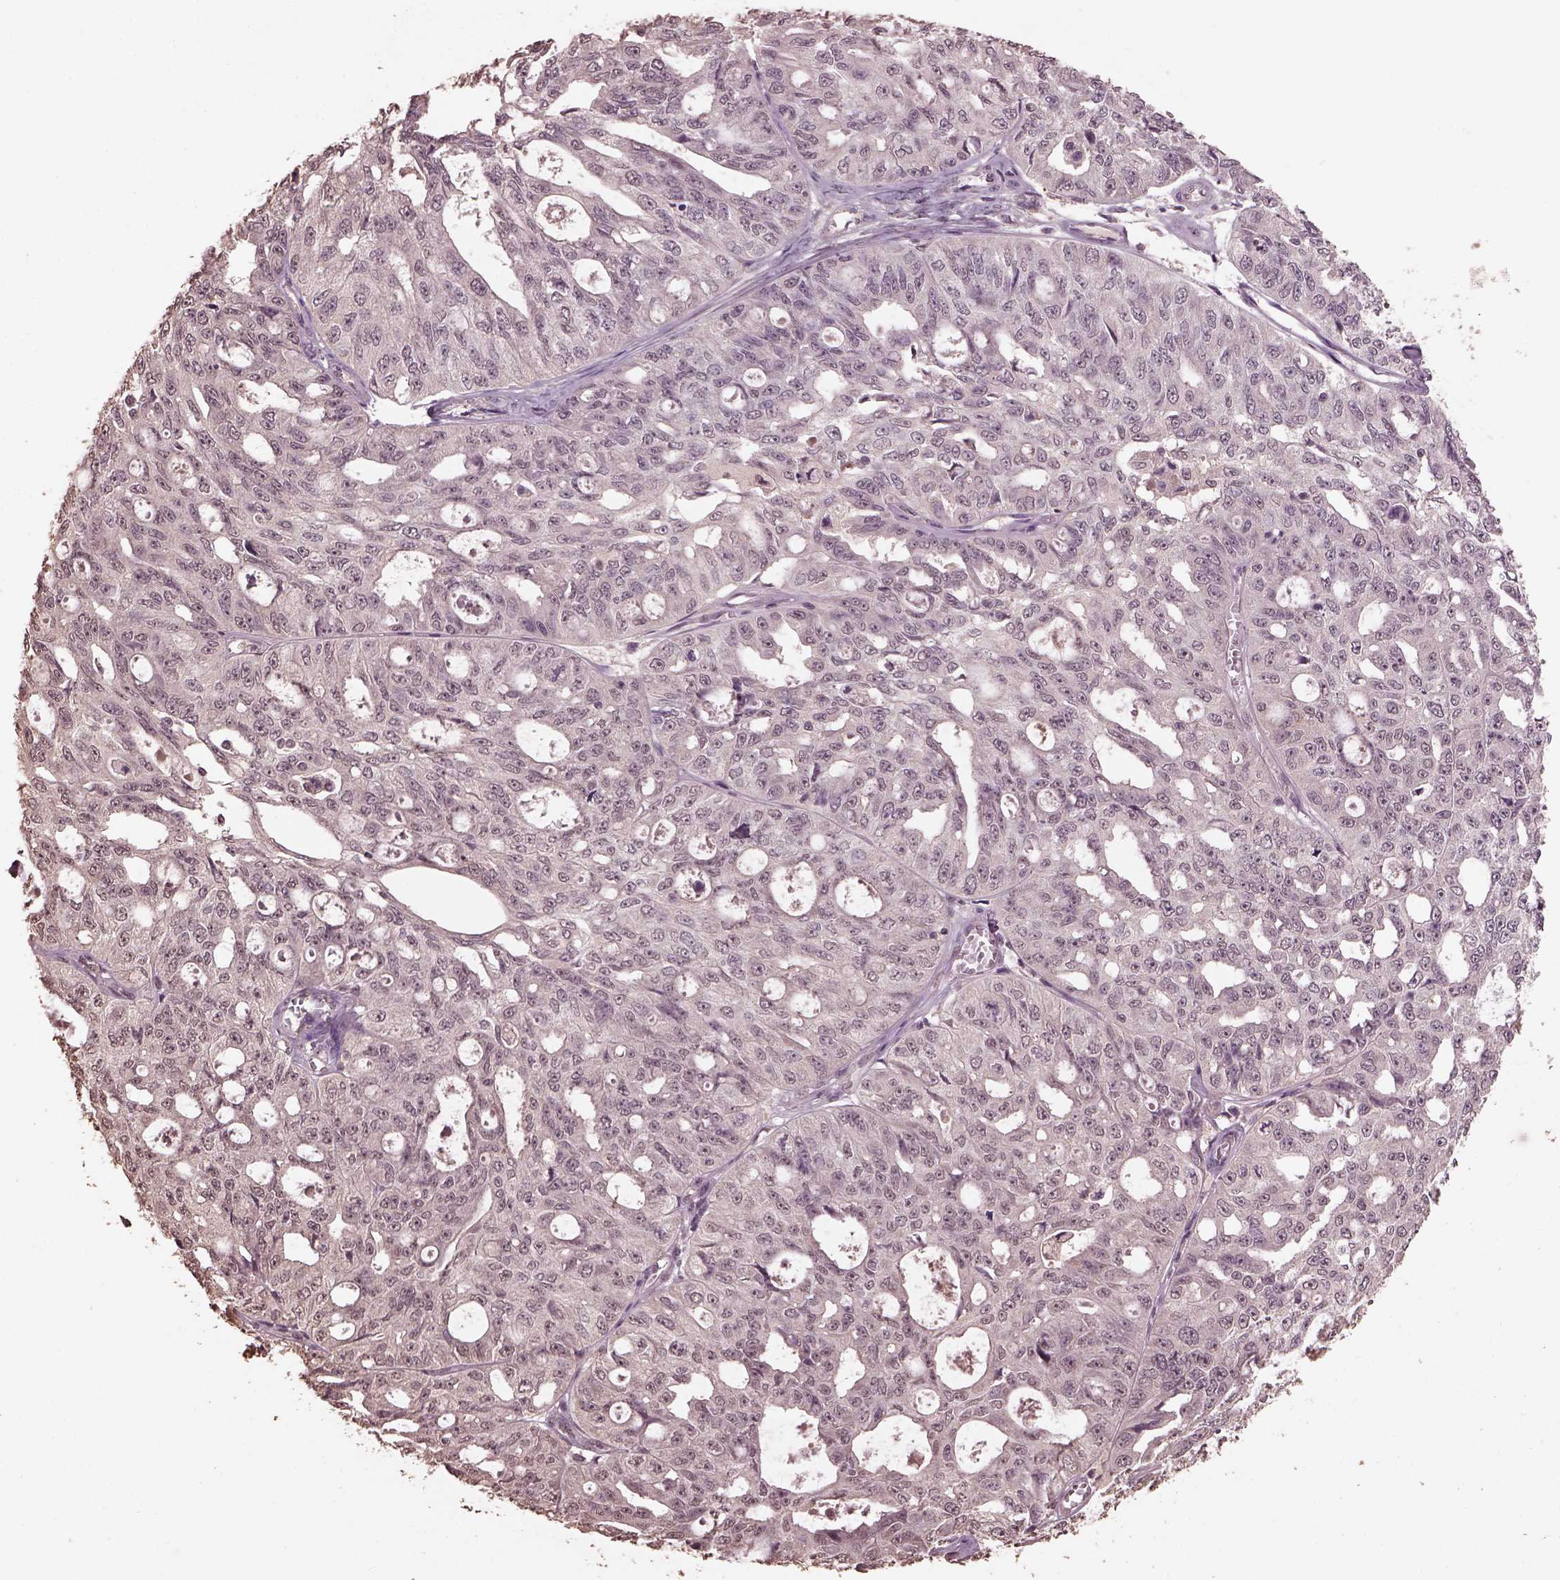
{"staining": {"intensity": "negative", "quantity": "none", "location": "none"}, "tissue": "ovarian cancer", "cell_type": "Tumor cells", "image_type": "cancer", "snomed": [{"axis": "morphology", "description": "Carcinoma, endometroid"}, {"axis": "topography", "description": "Ovary"}], "caption": "Tumor cells show no significant protein positivity in ovarian endometroid carcinoma.", "gene": "CPT1C", "patient": {"sex": "female", "age": 65}}